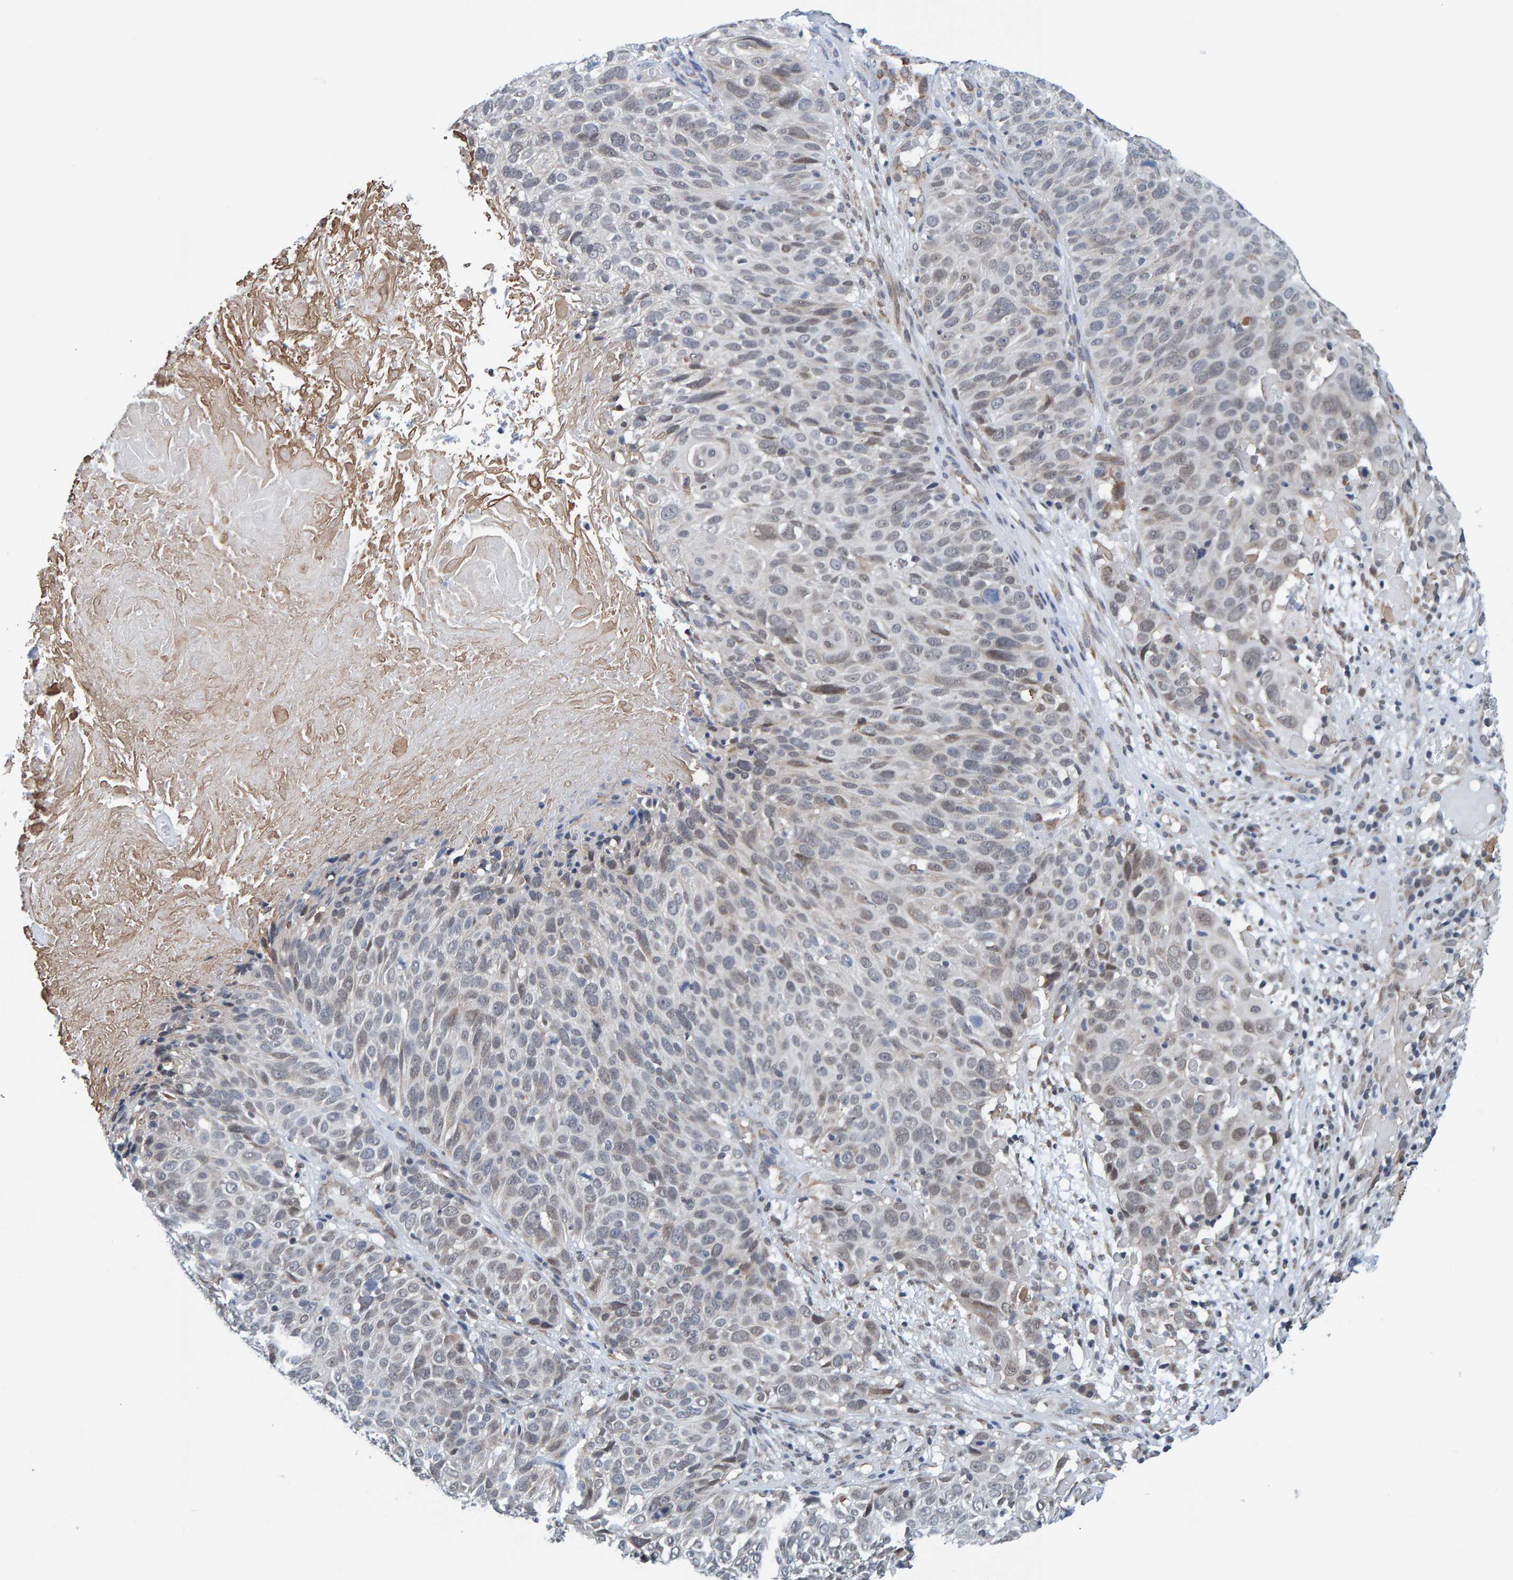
{"staining": {"intensity": "negative", "quantity": "none", "location": "none"}, "tissue": "cervical cancer", "cell_type": "Tumor cells", "image_type": "cancer", "snomed": [{"axis": "morphology", "description": "Squamous cell carcinoma, NOS"}, {"axis": "topography", "description": "Cervix"}], "caption": "This is an immunohistochemistry photomicrograph of human squamous cell carcinoma (cervical). There is no positivity in tumor cells.", "gene": "SCRN2", "patient": {"sex": "female", "age": 74}}